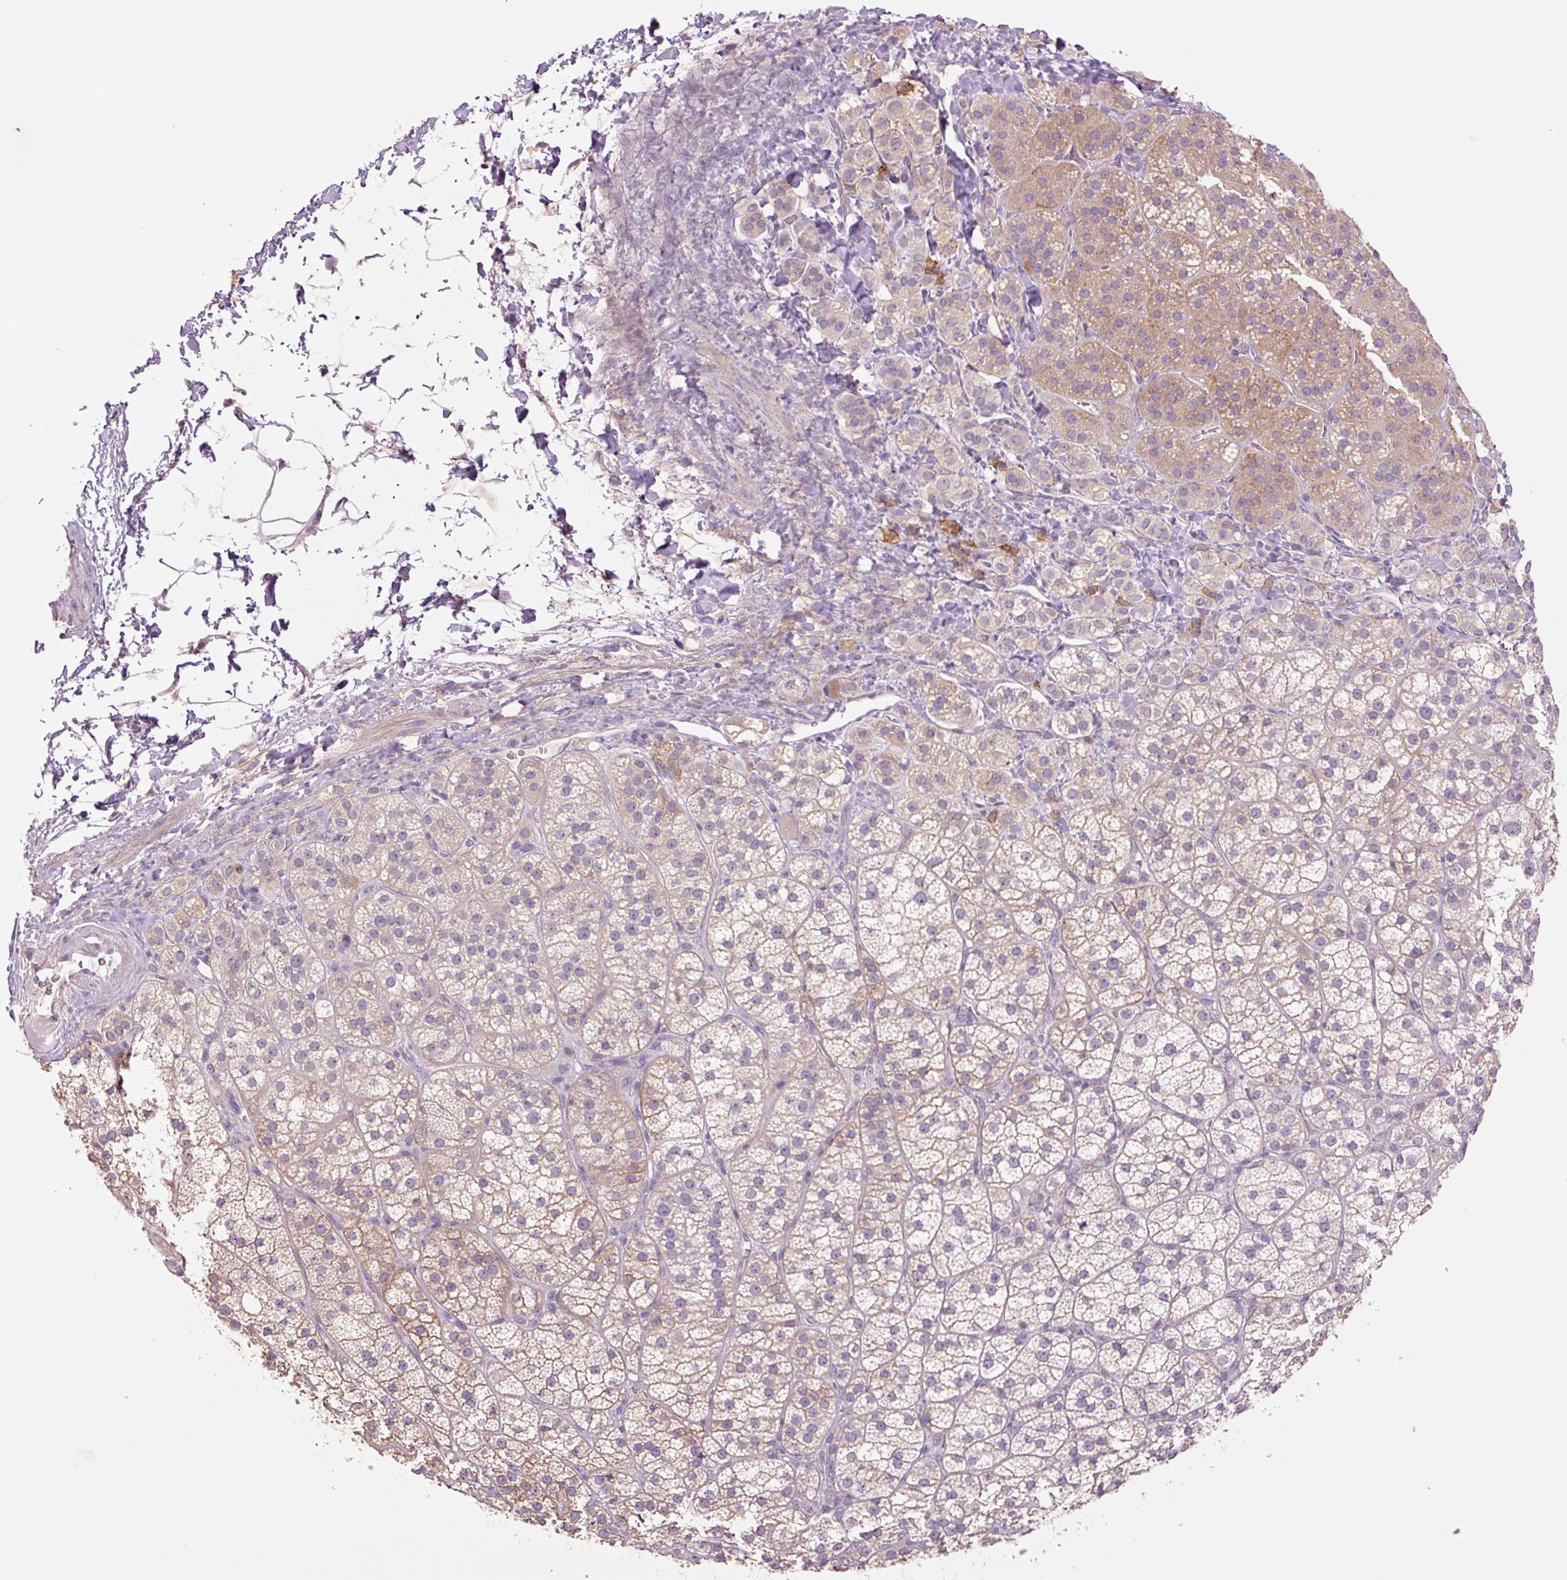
{"staining": {"intensity": "strong", "quantity": "25%-75%", "location": "cytoplasmic/membranous"}, "tissue": "adrenal gland", "cell_type": "Glandular cells", "image_type": "normal", "snomed": [{"axis": "morphology", "description": "Normal tissue, NOS"}, {"axis": "topography", "description": "Adrenal gland"}], "caption": "Glandular cells exhibit strong cytoplasmic/membranous positivity in about 25%-75% of cells in unremarkable adrenal gland.", "gene": "SLC1A4", "patient": {"sex": "female", "age": 60}}